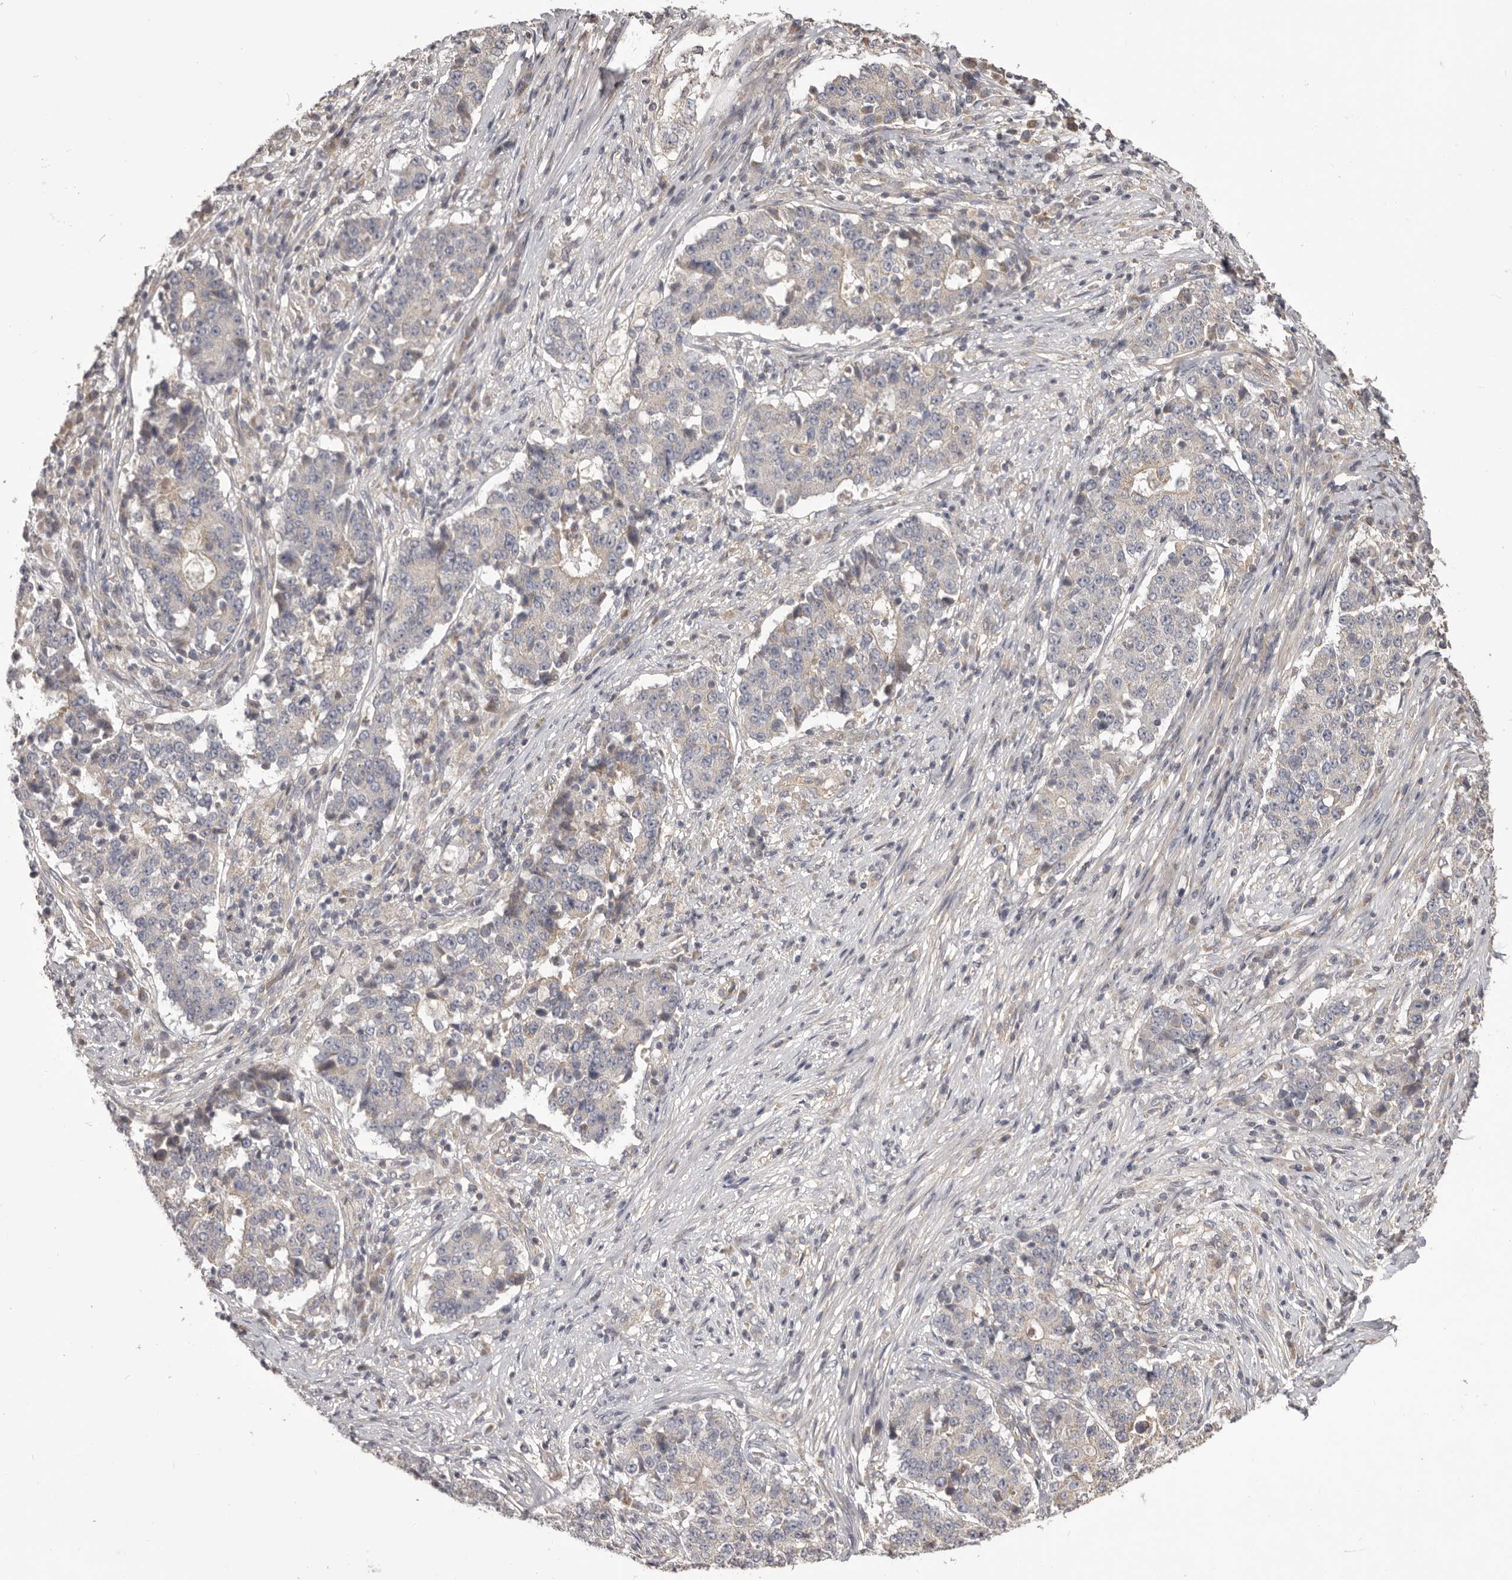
{"staining": {"intensity": "negative", "quantity": "none", "location": "none"}, "tissue": "stomach cancer", "cell_type": "Tumor cells", "image_type": "cancer", "snomed": [{"axis": "morphology", "description": "Adenocarcinoma, NOS"}, {"axis": "topography", "description": "Stomach"}], "caption": "This is a image of IHC staining of stomach cancer (adenocarcinoma), which shows no positivity in tumor cells.", "gene": "HRH1", "patient": {"sex": "male", "age": 59}}